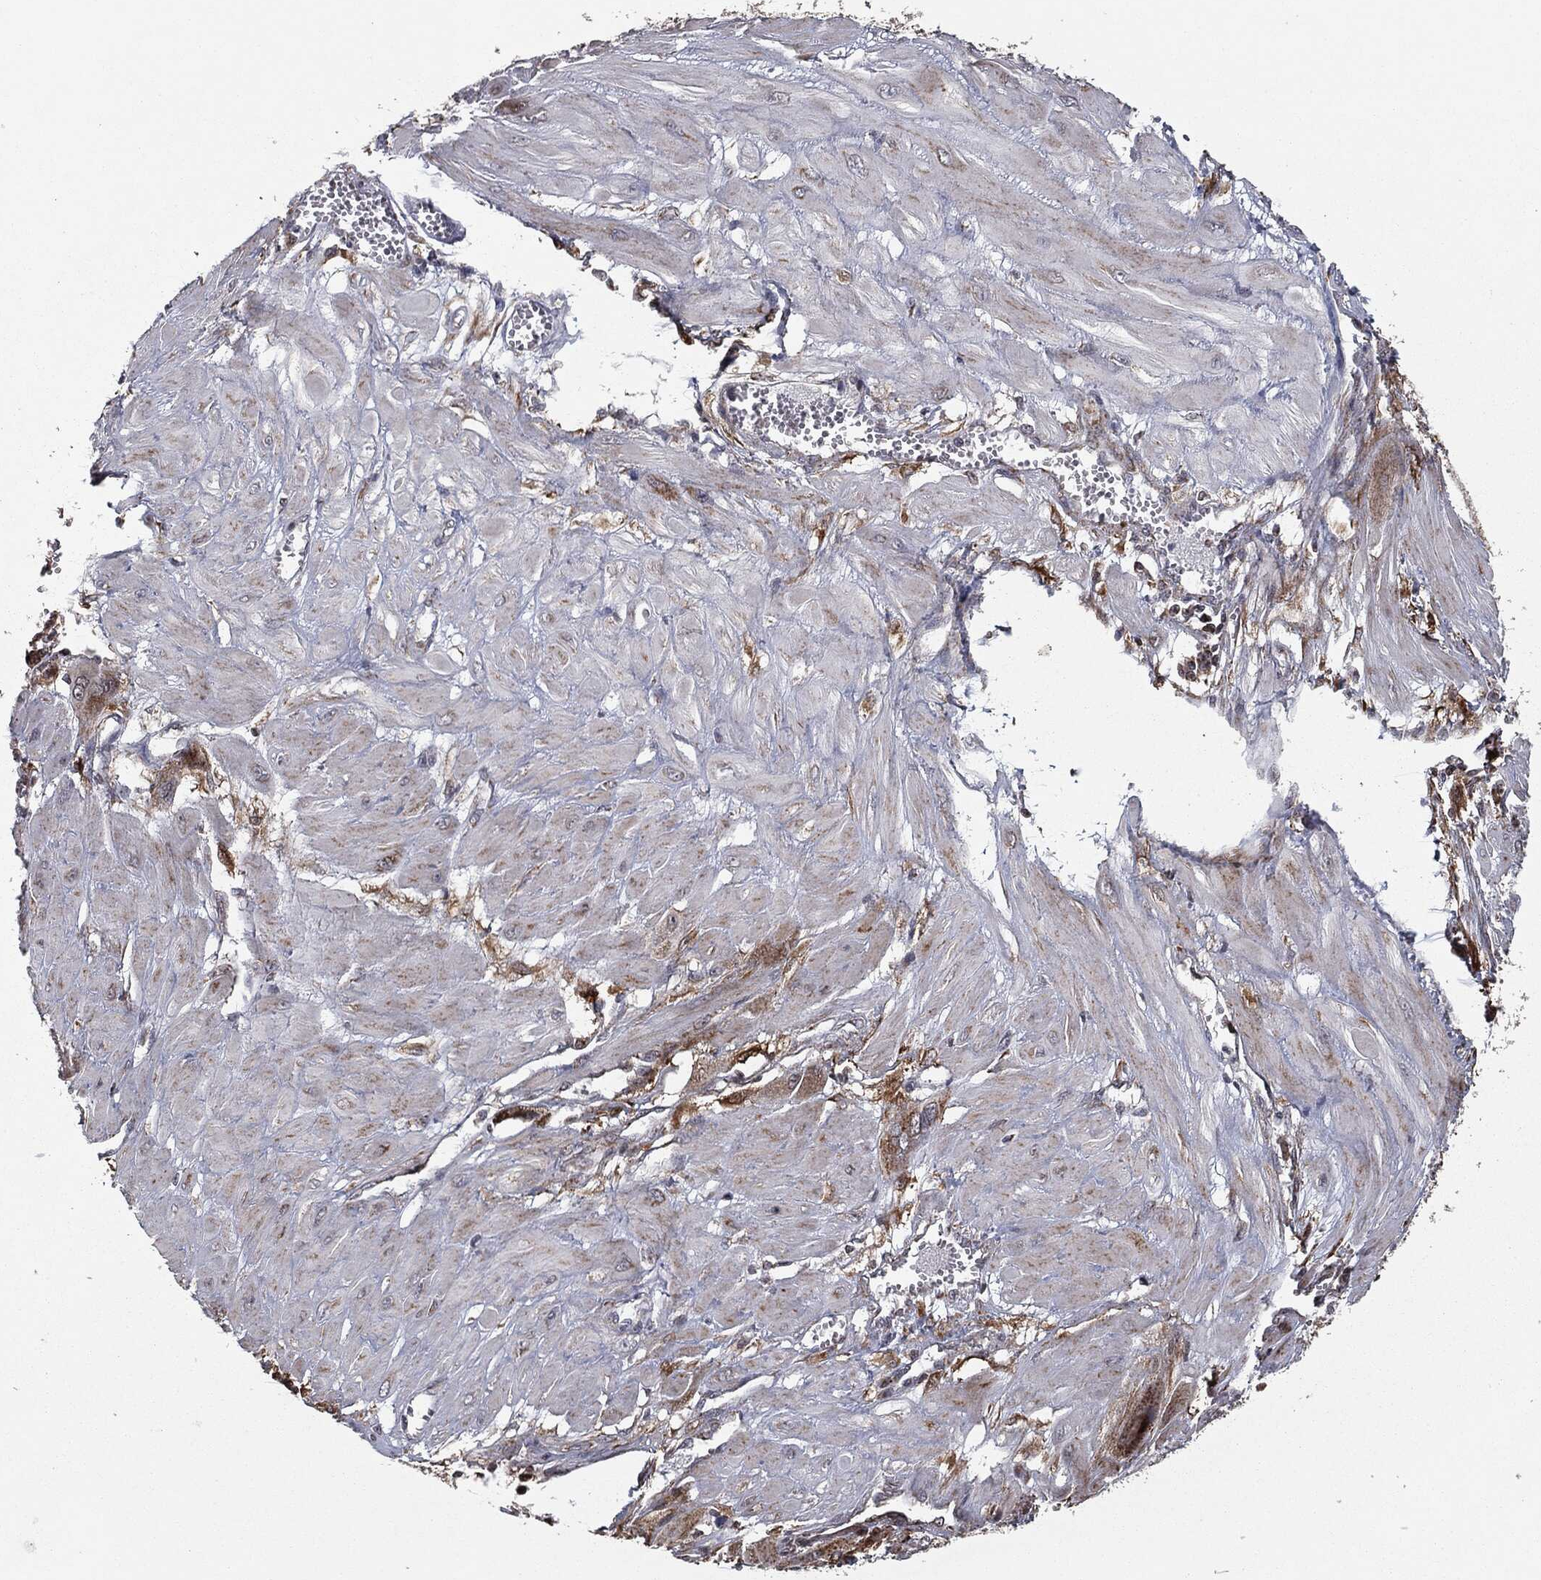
{"staining": {"intensity": "moderate", "quantity": ">75%", "location": "cytoplasmic/membranous"}, "tissue": "cervical cancer", "cell_type": "Tumor cells", "image_type": "cancer", "snomed": [{"axis": "morphology", "description": "Squamous cell carcinoma, NOS"}, {"axis": "topography", "description": "Cervix"}], "caption": "Tumor cells show medium levels of moderate cytoplasmic/membranous staining in about >75% of cells in cervical squamous cell carcinoma. (Brightfield microscopy of DAB IHC at high magnification).", "gene": "CHCHD2", "patient": {"sex": "female", "age": 34}}